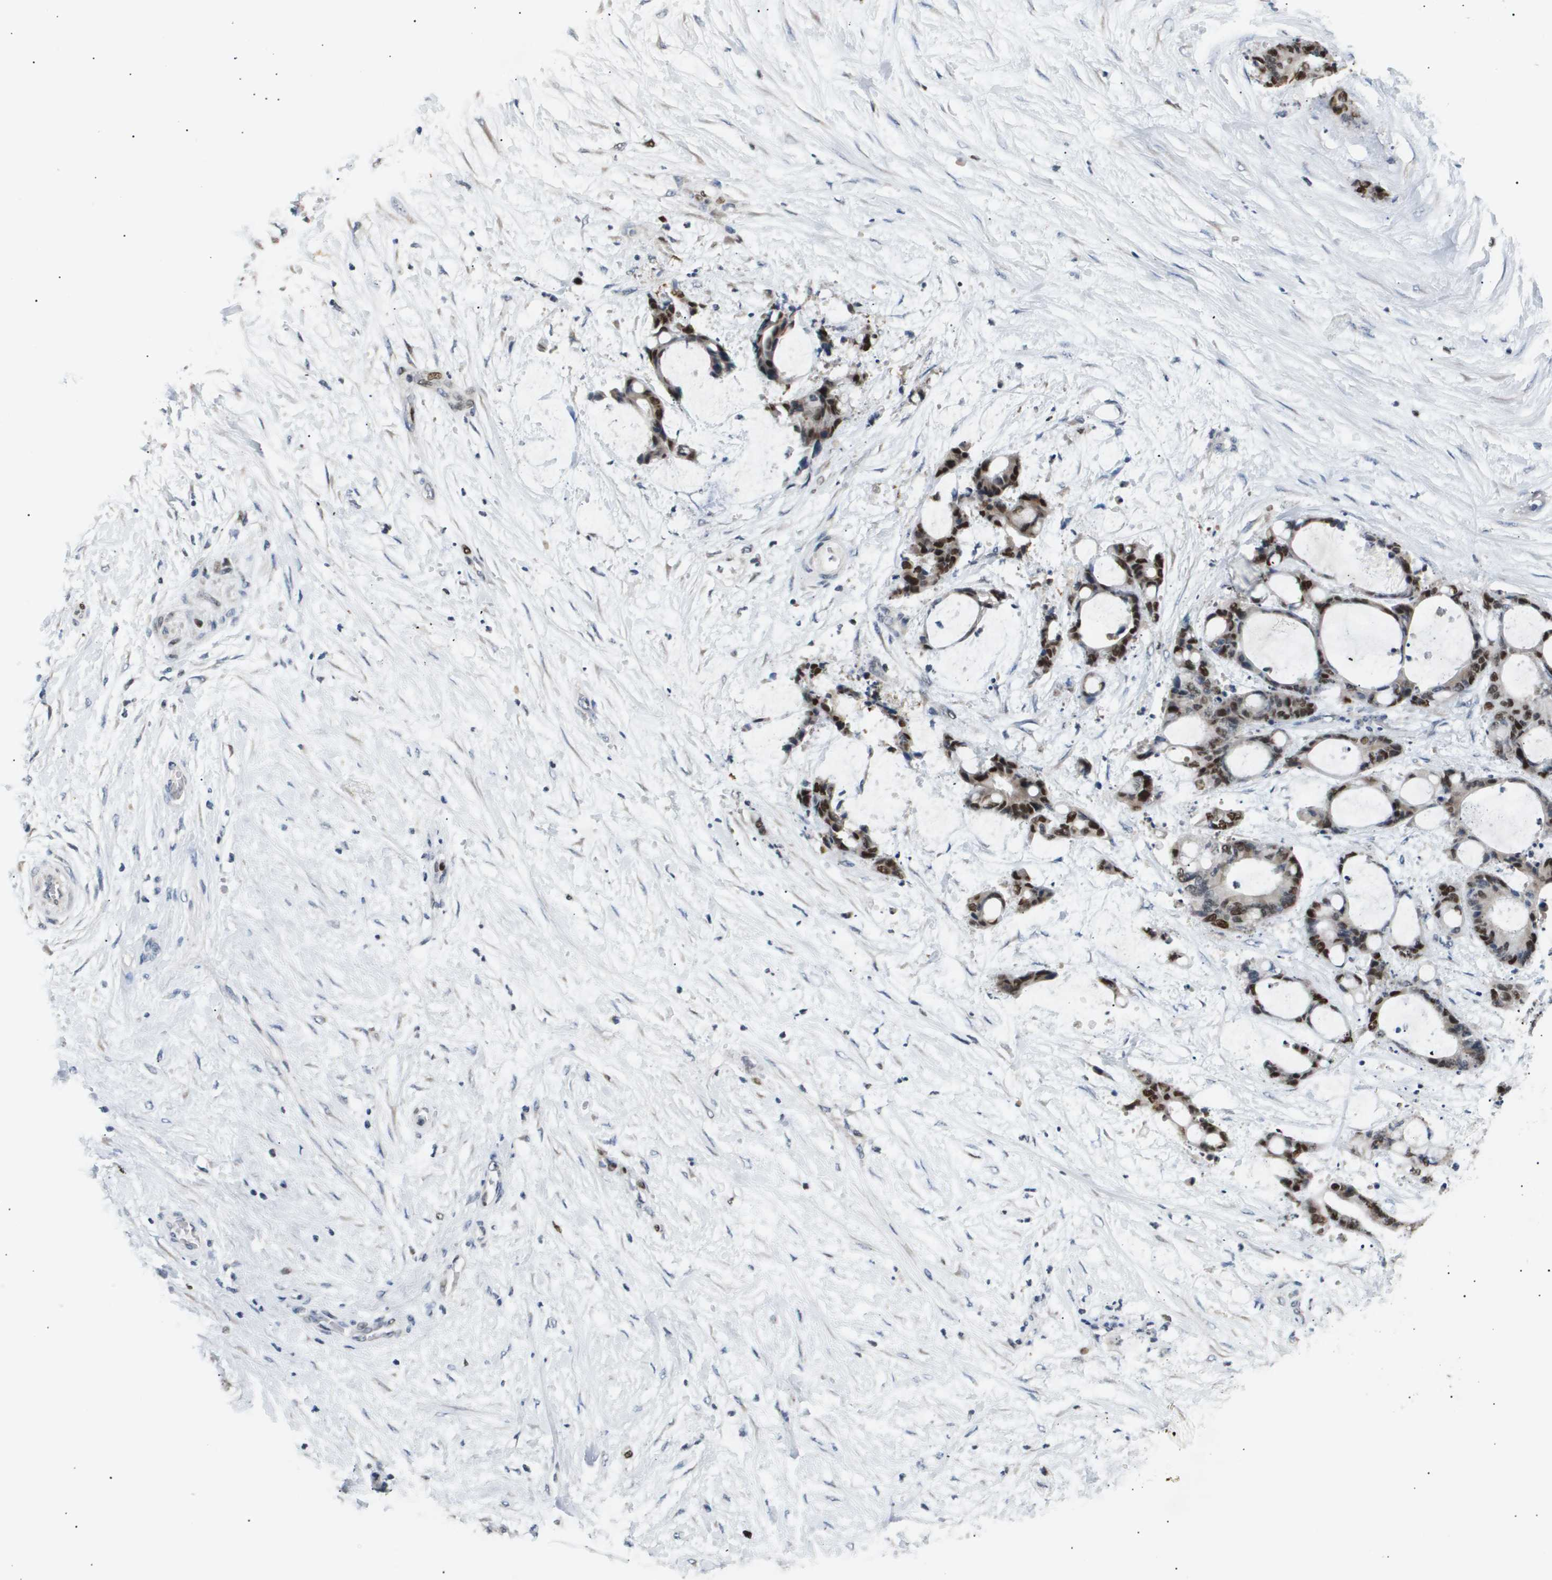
{"staining": {"intensity": "strong", "quantity": ">75%", "location": "nuclear"}, "tissue": "liver cancer", "cell_type": "Tumor cells", "image_type": "cancer", "snomed": [{"axis": "morphology", "description": "Cholangiocarcinoma"}, {"axis": "topography", "description": "Liver"}], "caption": "An immunohistochemistry (IHC) micrograph of neoplastic tissue is shown. Protein staining in brown labels strong nuclear positivity in liver cancer (cholangiocarcinoma) within tumor cells.", "gene": "ANAPC2", "patient": {"sex": "female", "age": 73}}